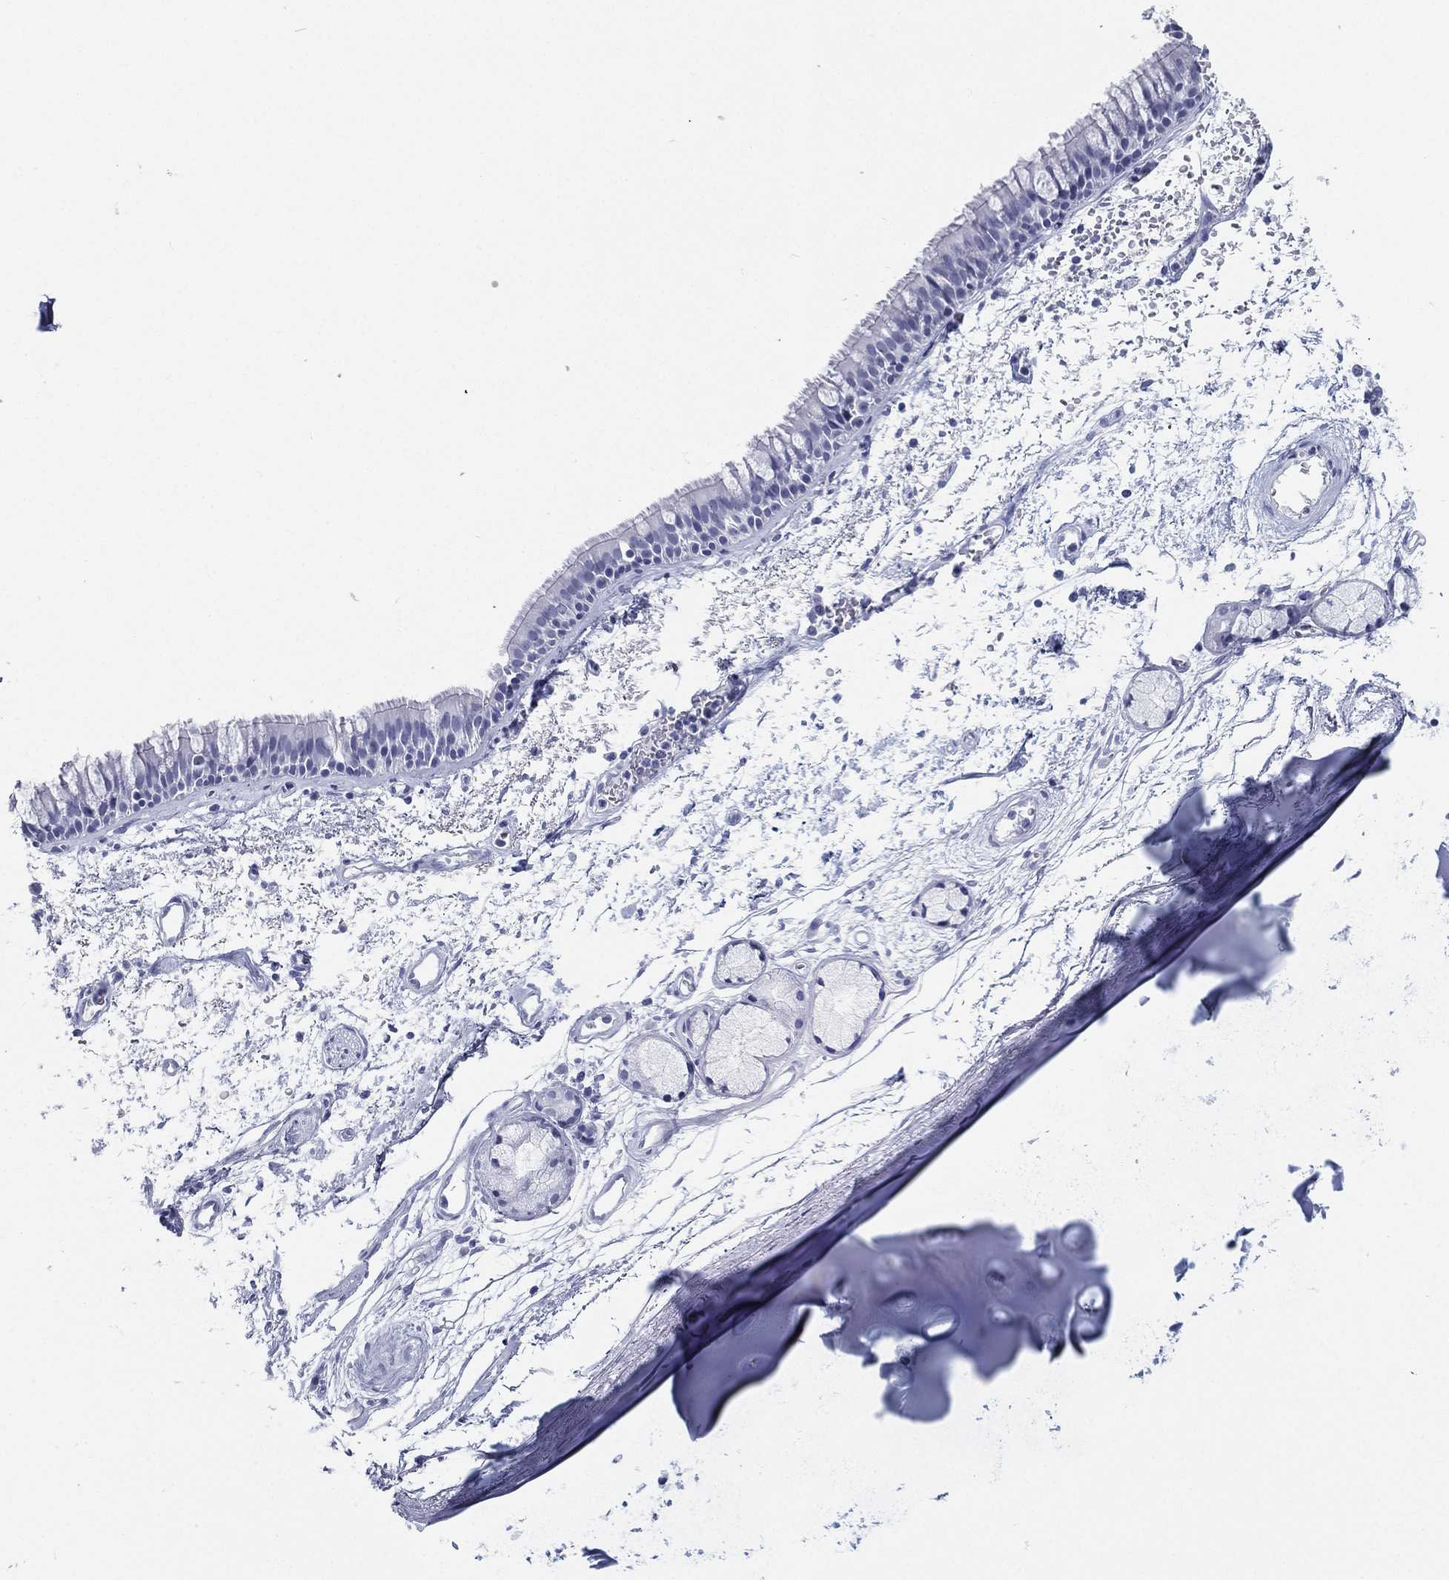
{"staining": {"intensity": "negative", "quantity": "none", "location": "none"}, "tissue": "bronchus", "cell_type": "Respiratory epithelial cells", "image_type": "normal", "snomed": [{"axis": "morphology", "description": "Normal tissue, NOS"}, {"axis": "topography", "description": "Cartilage tissue"}, {"axis": "topography", "description": "Bronchus"}], "caption": "Immunohistochemistry (IHC) micrograph of unremarkable bronchus stained for a protein (brown), which reveals no expression in respiratory epithelial cells.", "gene": "ATP1B2", "patient": {"sex": "male", "age": 66}}